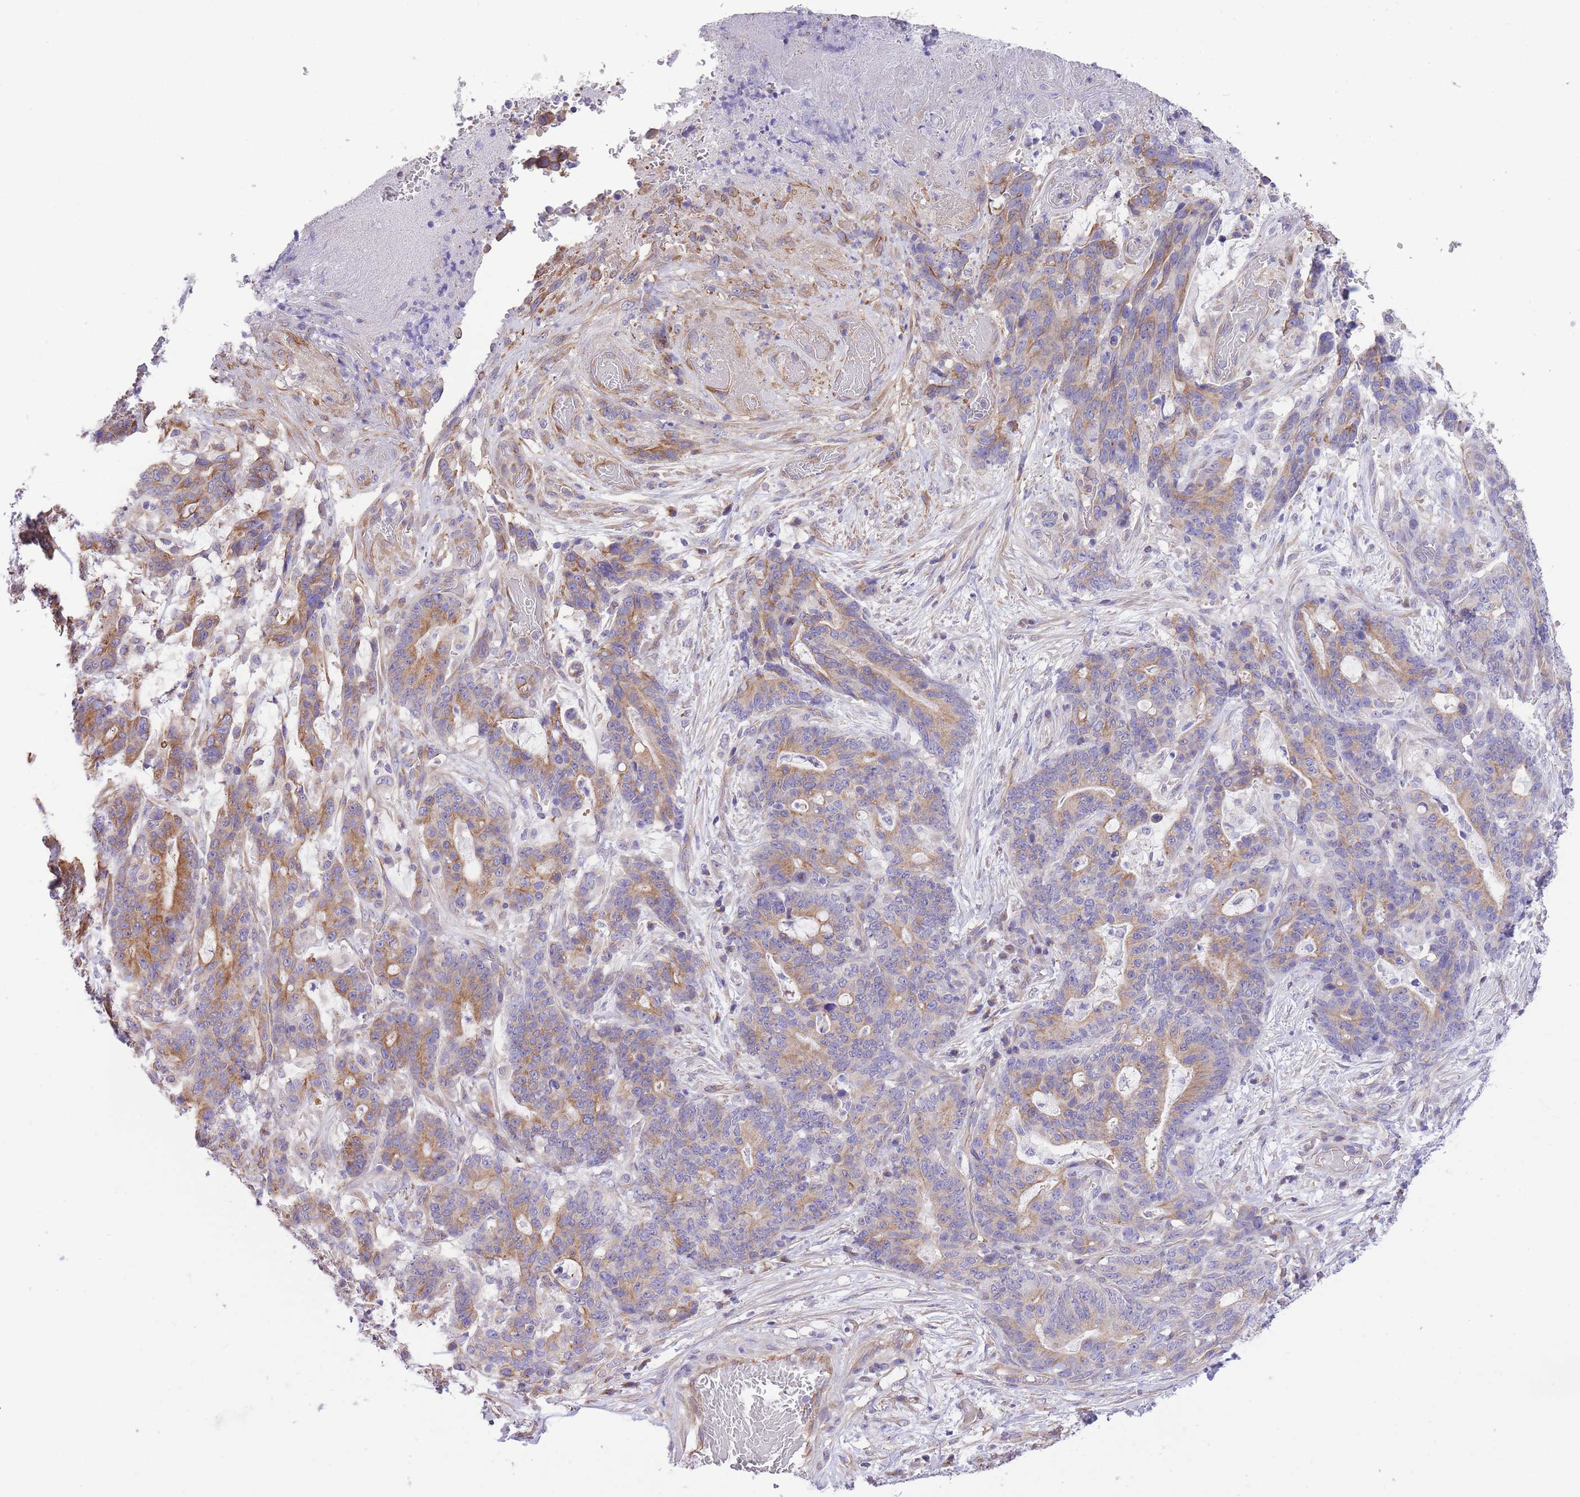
{"staining": {"intensity": "moderate", "quantity": ">75%", "location": "cytoplasmic/membranous"}, "tissue": "stomach cancer", "cell_type": "Tumor cells", "image_type": "cancer", "snomed": [{"axis": "morphology", "description": "Normal tissue, NOS"}, {"axis": "morphology", "description": "Adenocarcinoma, NOS"}, {"axis": "topography", "description": "Stomach"}], "caption": "Protein staining of stomach cancer (adenocarcinoma) tissue reveals moderate cytoplasmic/membranous expression in about >75% of tumor cells. (DAB IHC, brown staining for protein, blue staining for nuclei).", "gene": "RHOU", "patient": {"sex": "female", "age": 64}}